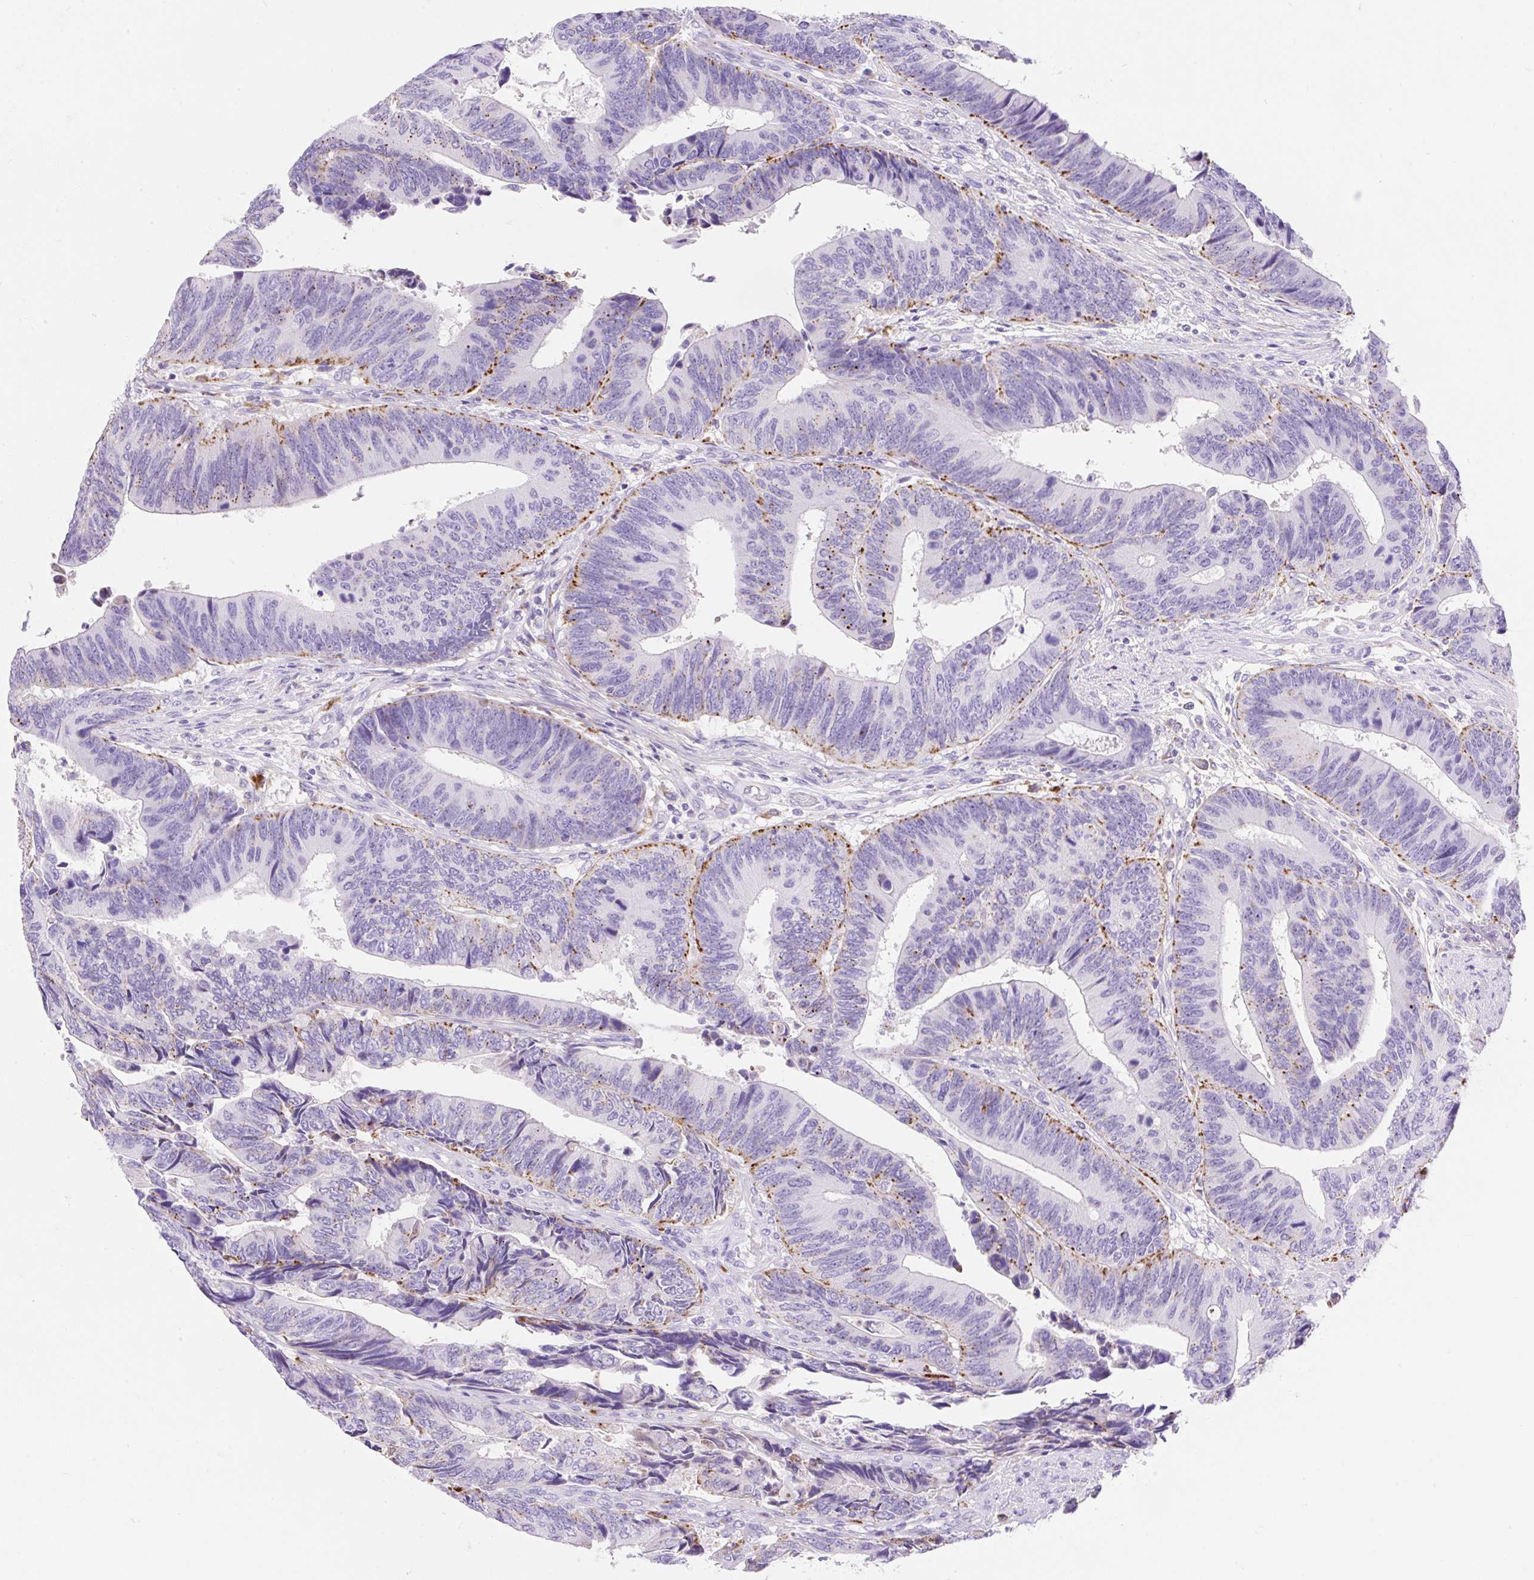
{"staining": {"intensity": "moderate", "quantity": "25%-75%", "location": "cytoplasmic/membranous"}, "tissue": "colorectal cancer", "cell_type": "Tumor cells", "image_type": "cancer", "snomed": [{"axis": "morphology", "description": "Adenocarcinoma, NOS"}, {"axis": "topography", "description": "Colon"}], "caption": "The image demonstrates immunohistochemical staining of colorectal cancer (adenocarcinoma). There is moderate cytoplasmic/membranous expression is identified in approximately 25%-75% of tumor cells.", "gene": "HEXB", "patient": {"sex": "male", "age": 87}}